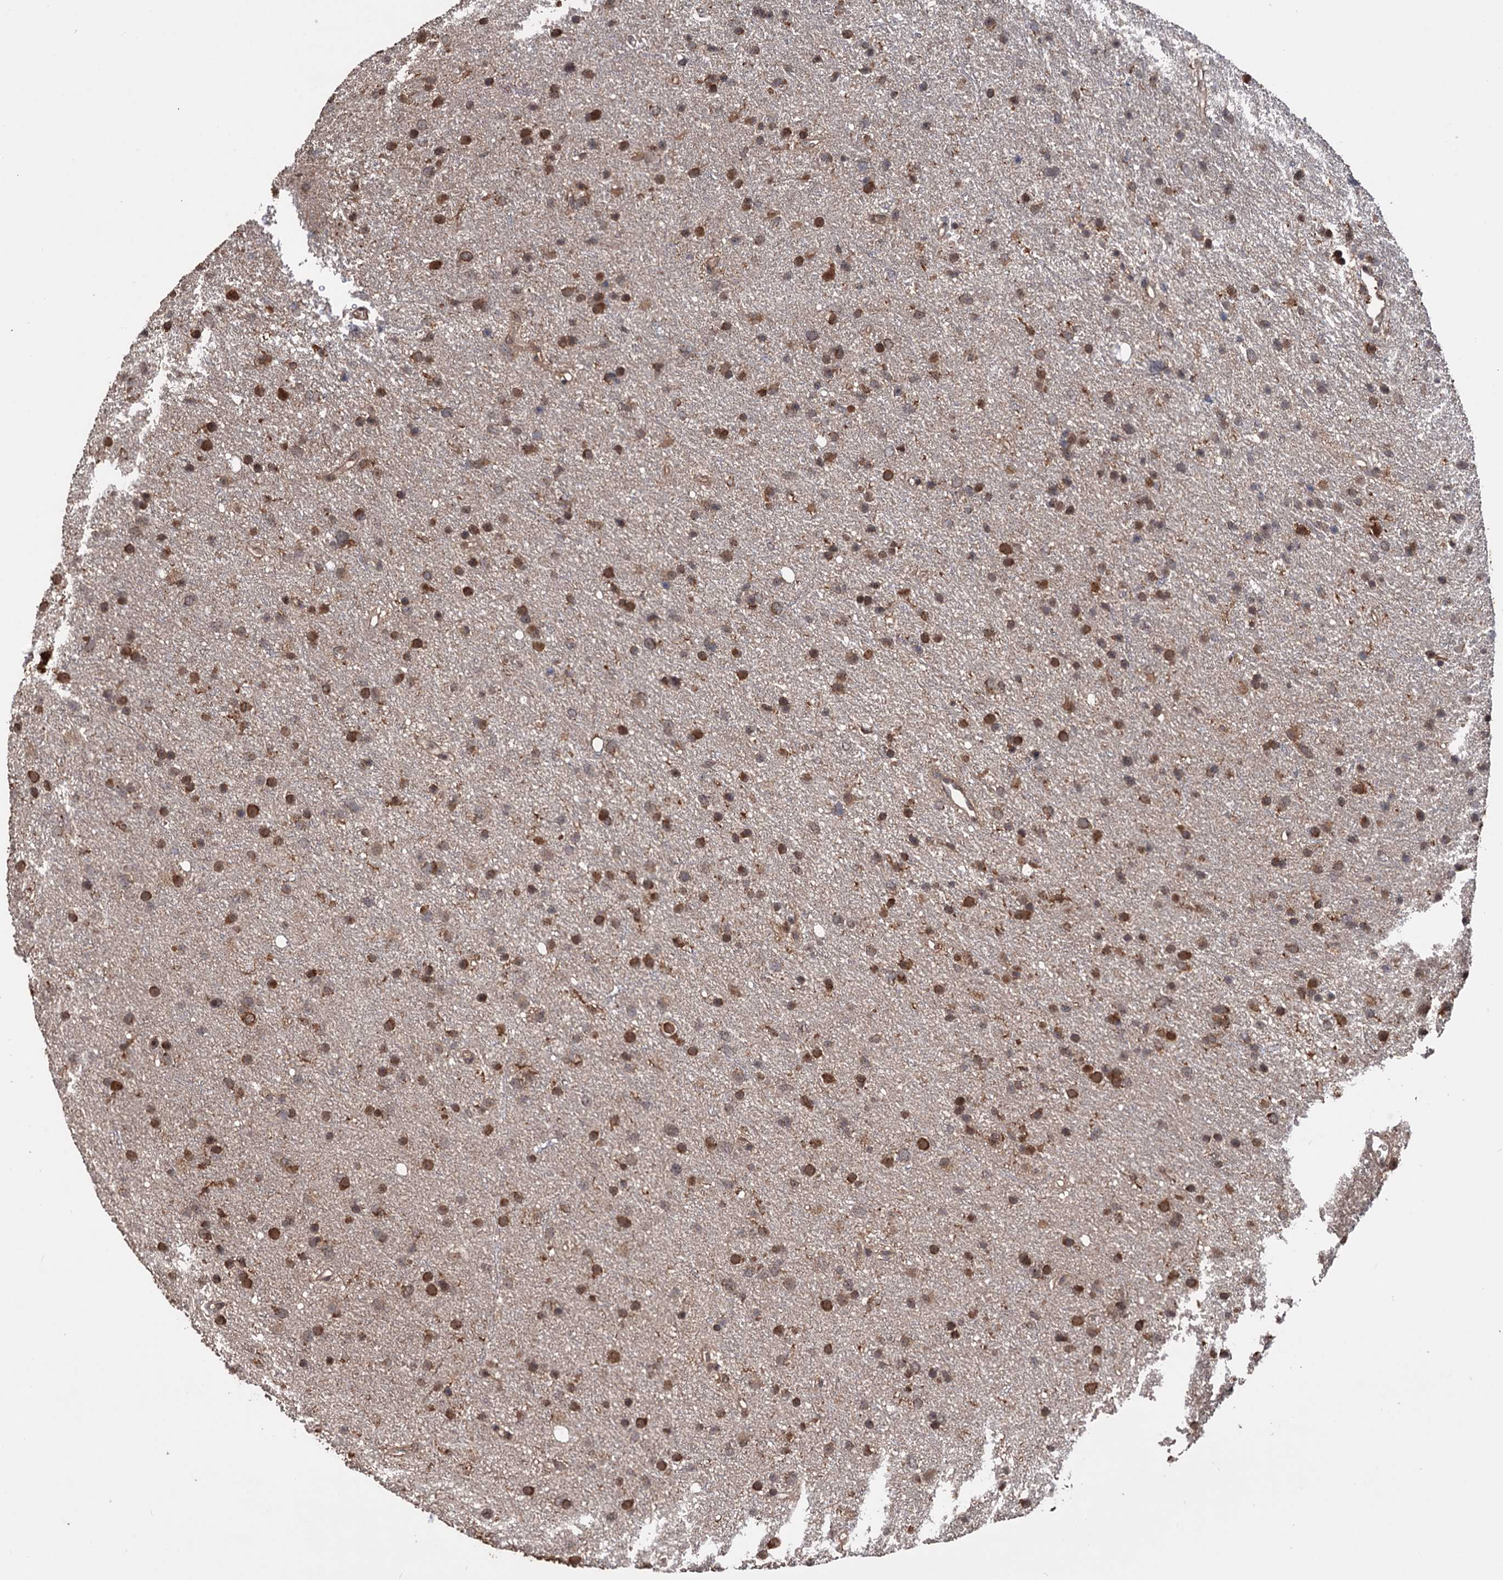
{"staining": {"intensity": "moderate", "quantity": ">75%", "location": "cytoplasmic/membranous"}, "tissue": "glioma", "cell_type": "Tumor cells", "image_type": "cancer", "snomed": [{"axis": "morphology", "description": "Glioma, malignant, Low grade"}, {"axis": "topography", "description": "Cerebral cortex"}], "caption": "Protein expression analysis of glioma exhibits moderate cytoplasmic/membranous positivity in approximately >75% of tumor cells.", "gene": "TBC1D12", "patient": {"sex": "female", "age": 39}}